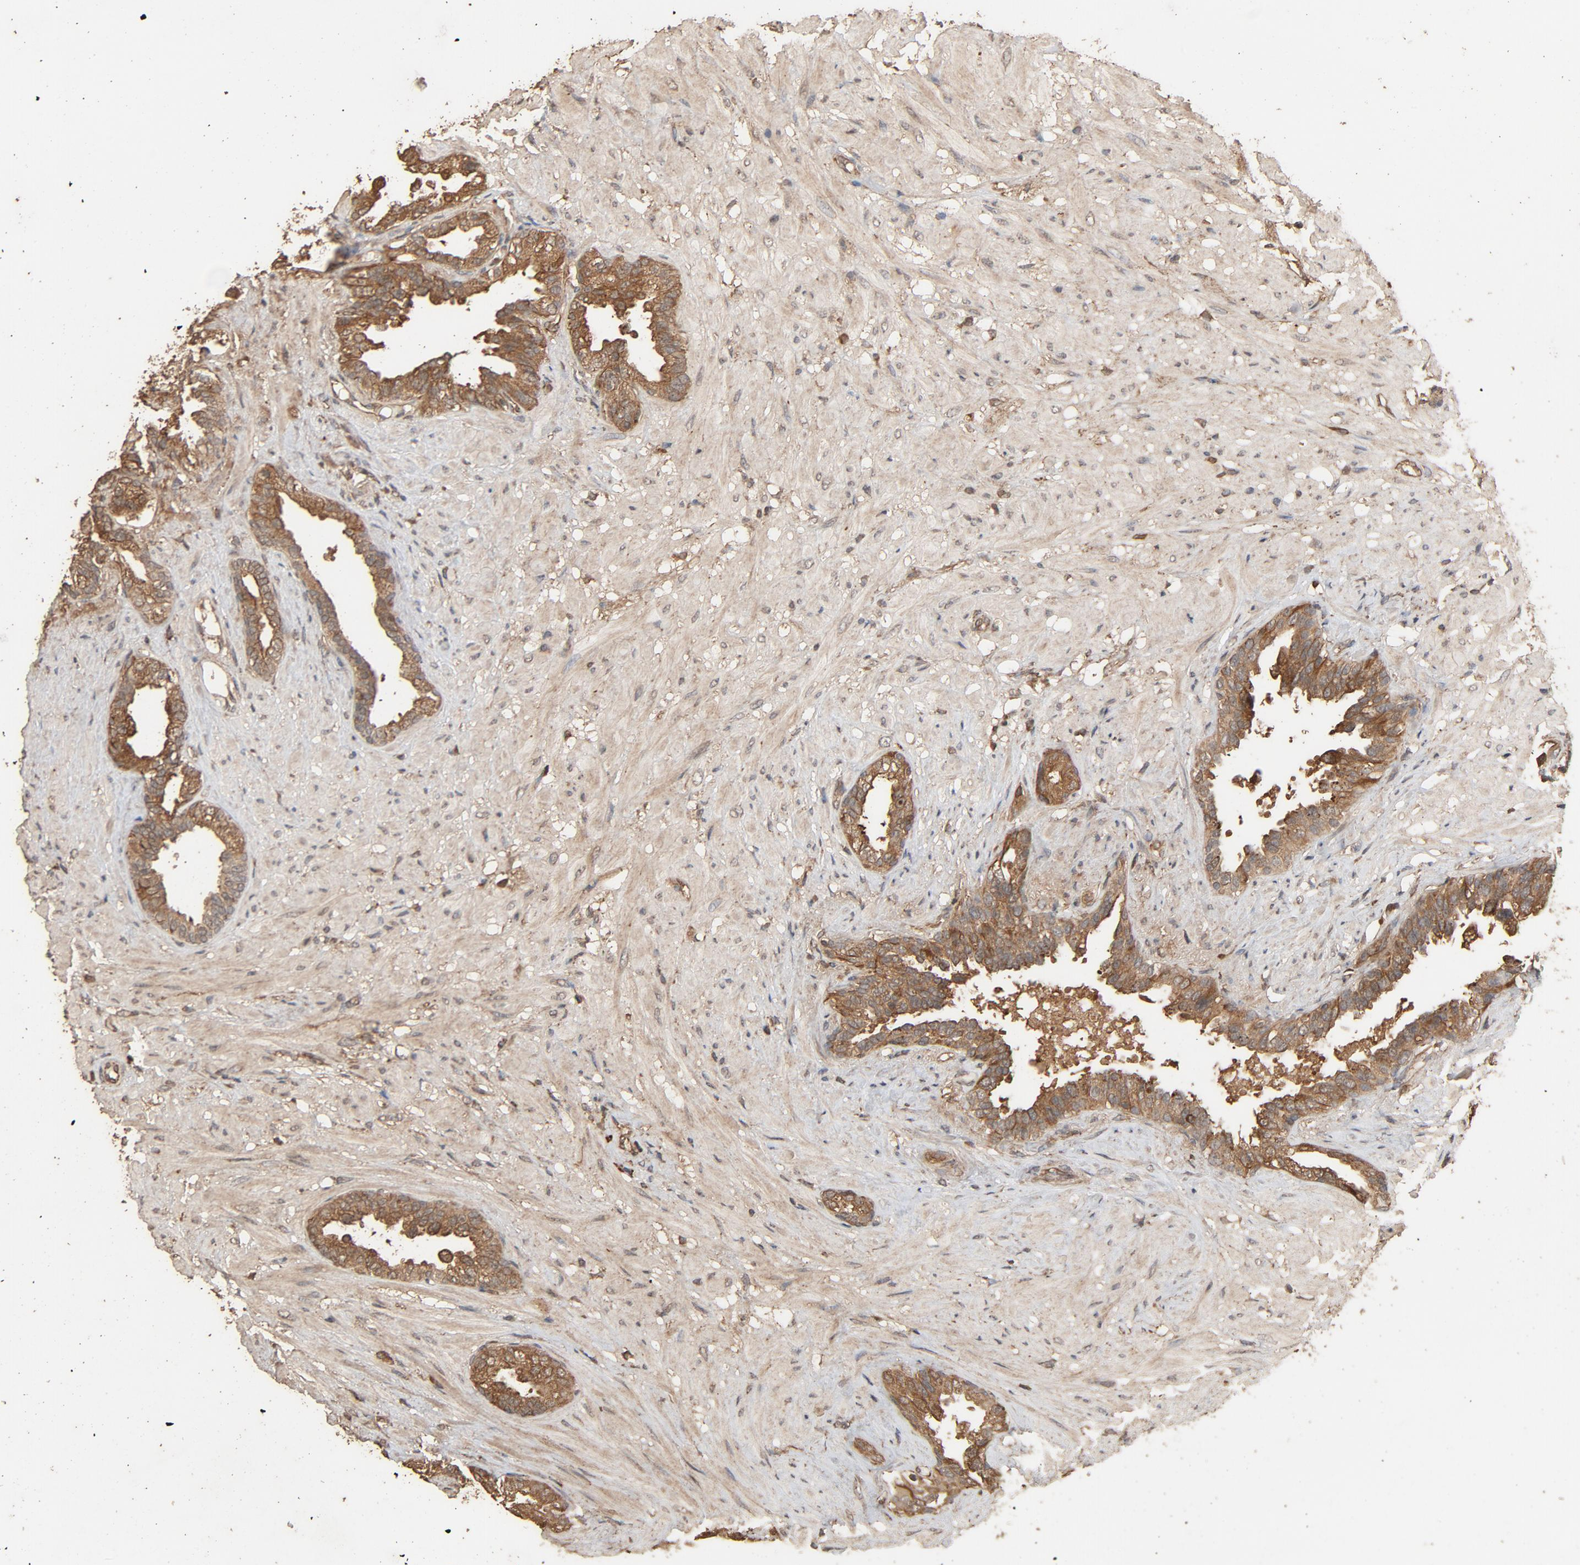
{"staining": {"intensity": "moderate", "quantity": "25%-75%", "location": "cytoplasmic/membranous"}, "tissue": "seminal vesicle", "cell_type": "Glandular cells", "image_type": "normal", "snomed": [{"axis": "morphology", "description": "Normal tissue, NOS"}, {"axis": "topography", "description": "Seminal veicle"}], "caption": "Seminal vesicle stained for a protein (brown) exhibits moderate cytoplasmic/membranous positive staining in about 25%-75% of glandular cells.", "gene": "RPS6KA6", "patient": {"sex": "male", "age": 61}}